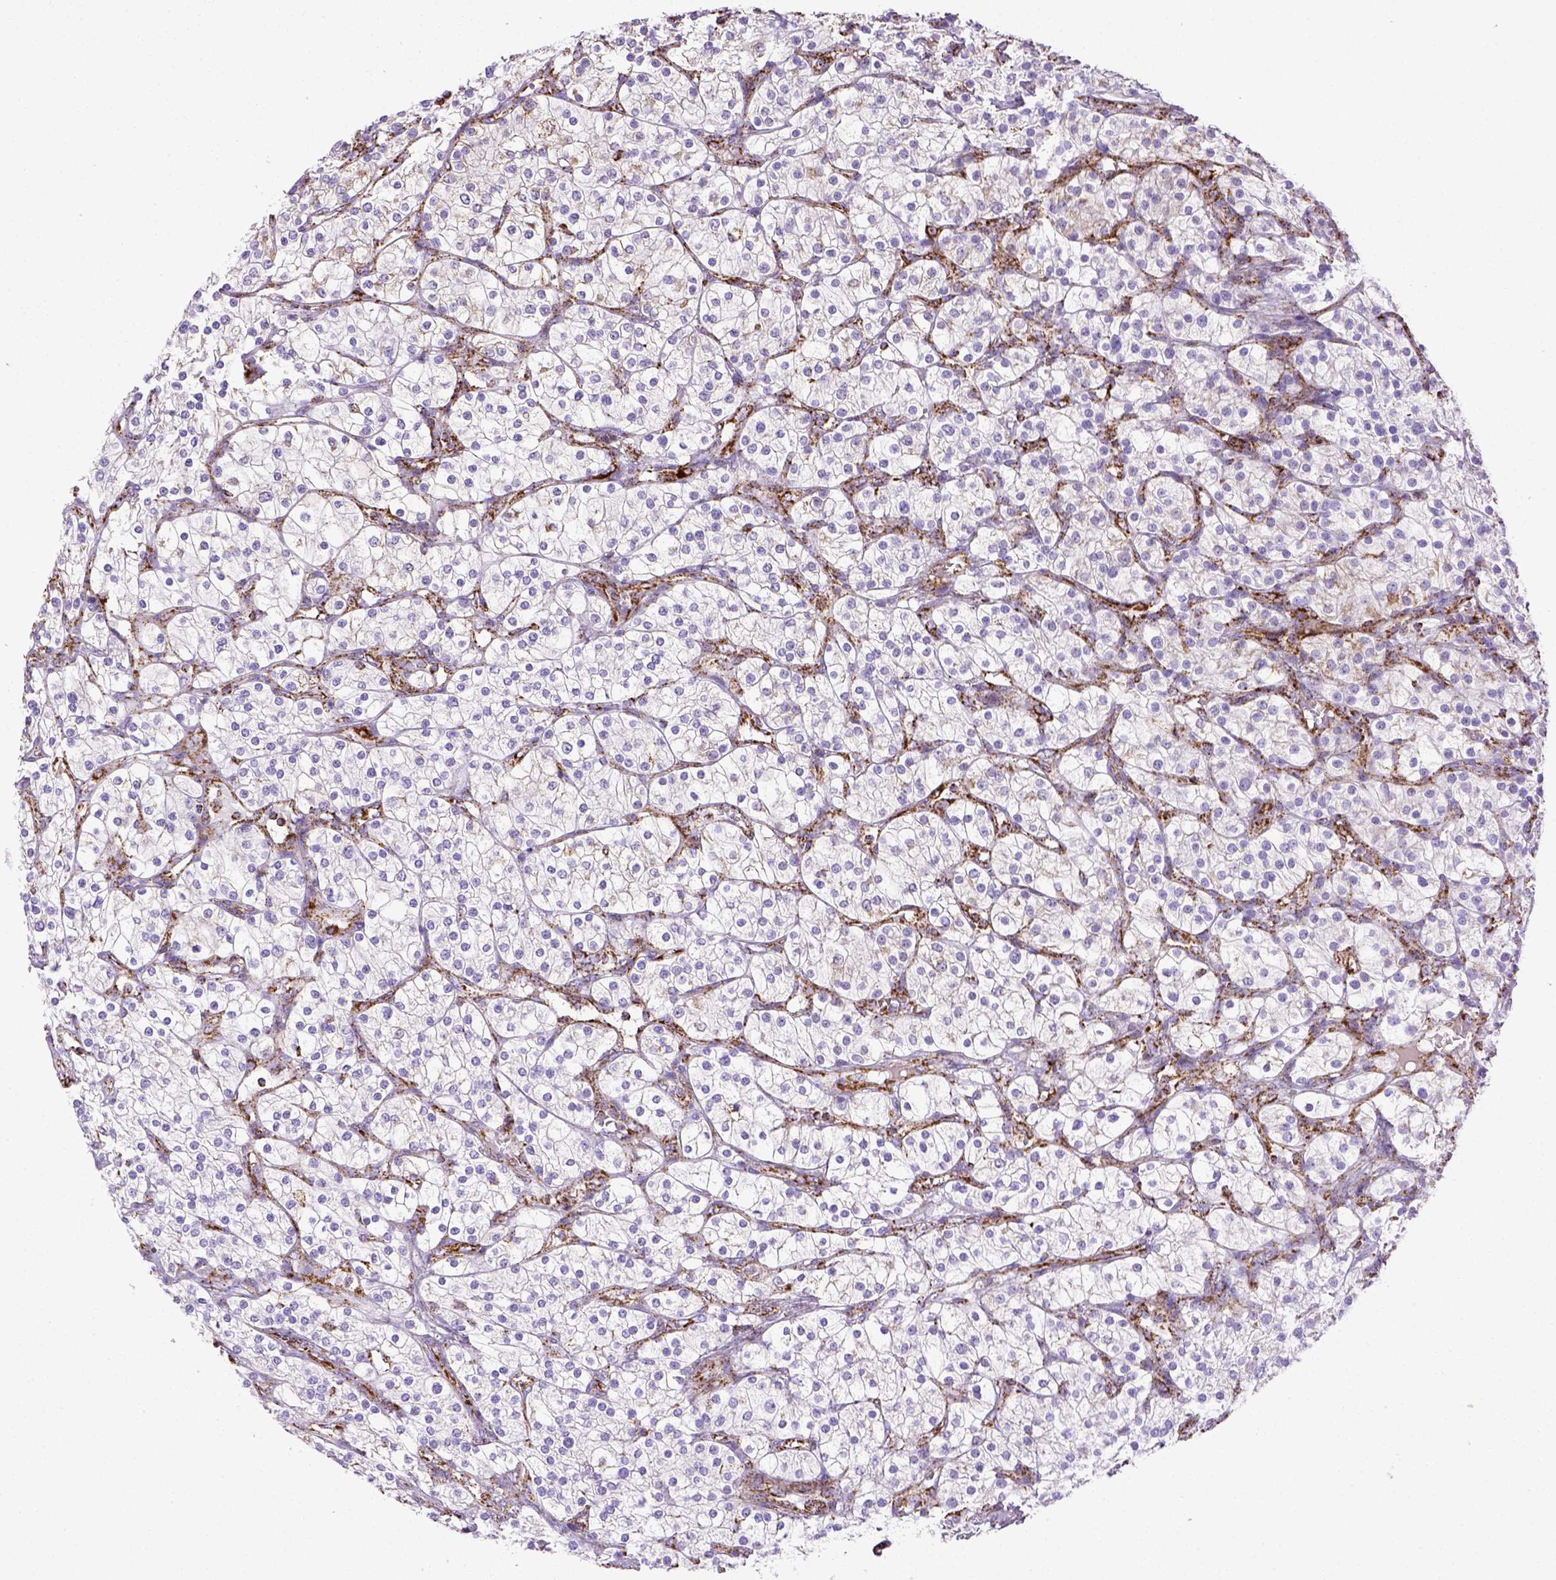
{"staining": {"intensity": "negative", "quantity": "none", "location": "none"}, "tissue": "renal cancer", "cell_type": "Tumor cells", "image_type": "cancer", "snomed": [{"axis": "morphology", "description": "Adenocarcinoma, NOS"}, {"axis": "topography", "description": "Kidney"}], "caption": "Immunohistochemistry of renal adenocarcinoma shows no staining in tumor cells.", "gene": "MT-CO1", "patient": {"sex": "male", "age": 80}}